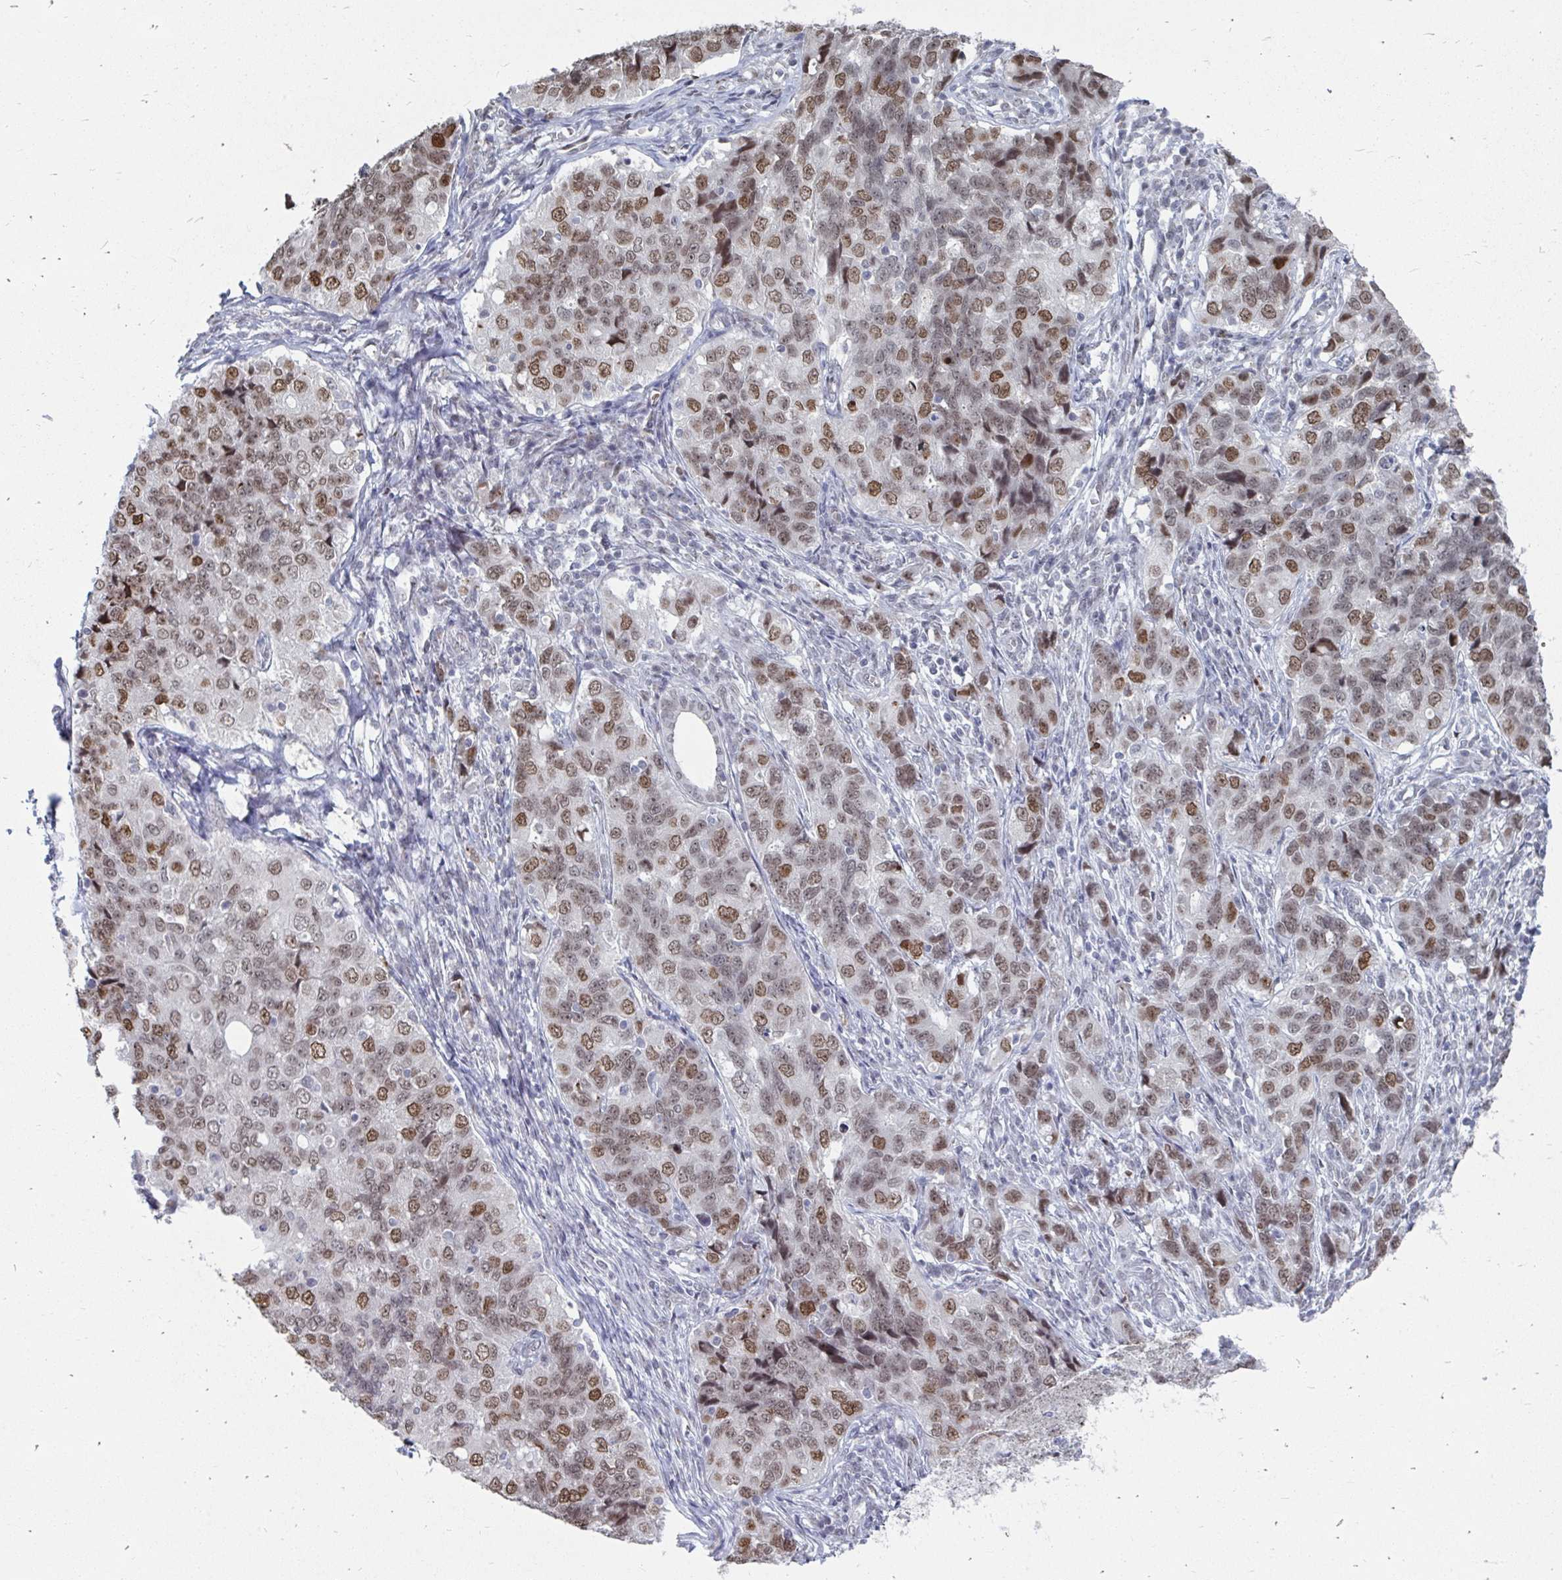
{"staining": {"intensity": "moderate", "quantity": "25%-75%", "location": "nuclear"}, "tissue": "endometrial cancer", "cell_type": "Tumor cells", "image_type": "cancer", "snomed": [{"axis": "morphology", "description": "Adenocarcinoma, NOS"}, {"axis": "topography", "description": "Endometrium"}], "caption": "A brown stain highlights moderate nuclear expression of a protein in adenocarcinoma (endometrial) tumor cells.", "gene": "TRIP12", "patient": {"sex": "female", "age": 43}}